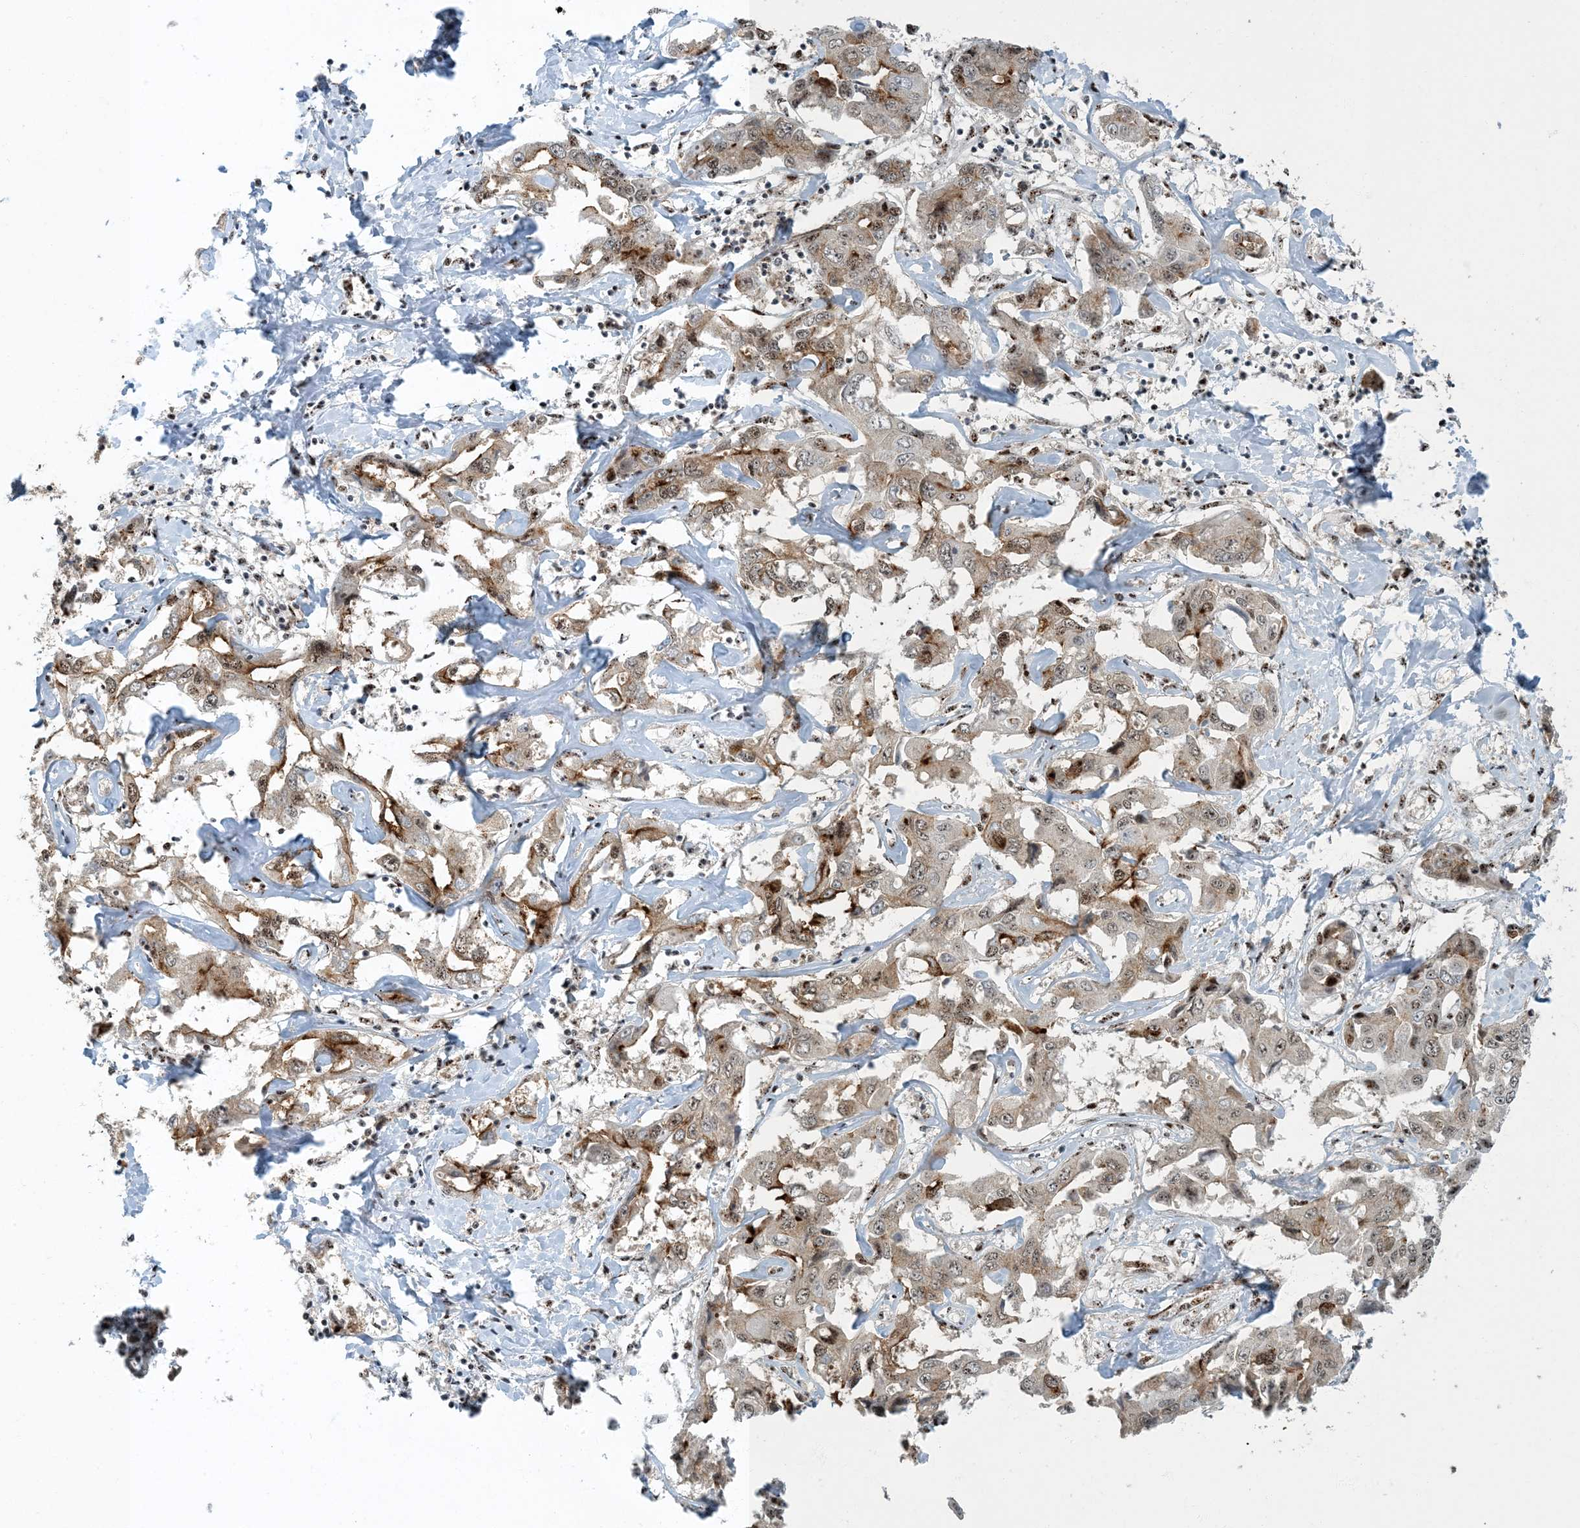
{"staining": {"intensity": "moderate", "quantity": "<25%", "location": "cytoplasmic/membranous"}, "tissue": "liver cancer", "cell_type": "Tumor cells", "image_type": "cancer", "snomed": [{"axis": "morphology", "description": "Cholangiocarcinoma"}, {"axis": "topography", "description": "Liver"}], "caption": "A low amount of moderate cytoplasmic/membranous positivity is seen in approximately <25% of tumor cells in liver cholangiocarcinoma tissue.", "gene": "MBD1", "patient": {"sex": "male", "age": 59}}